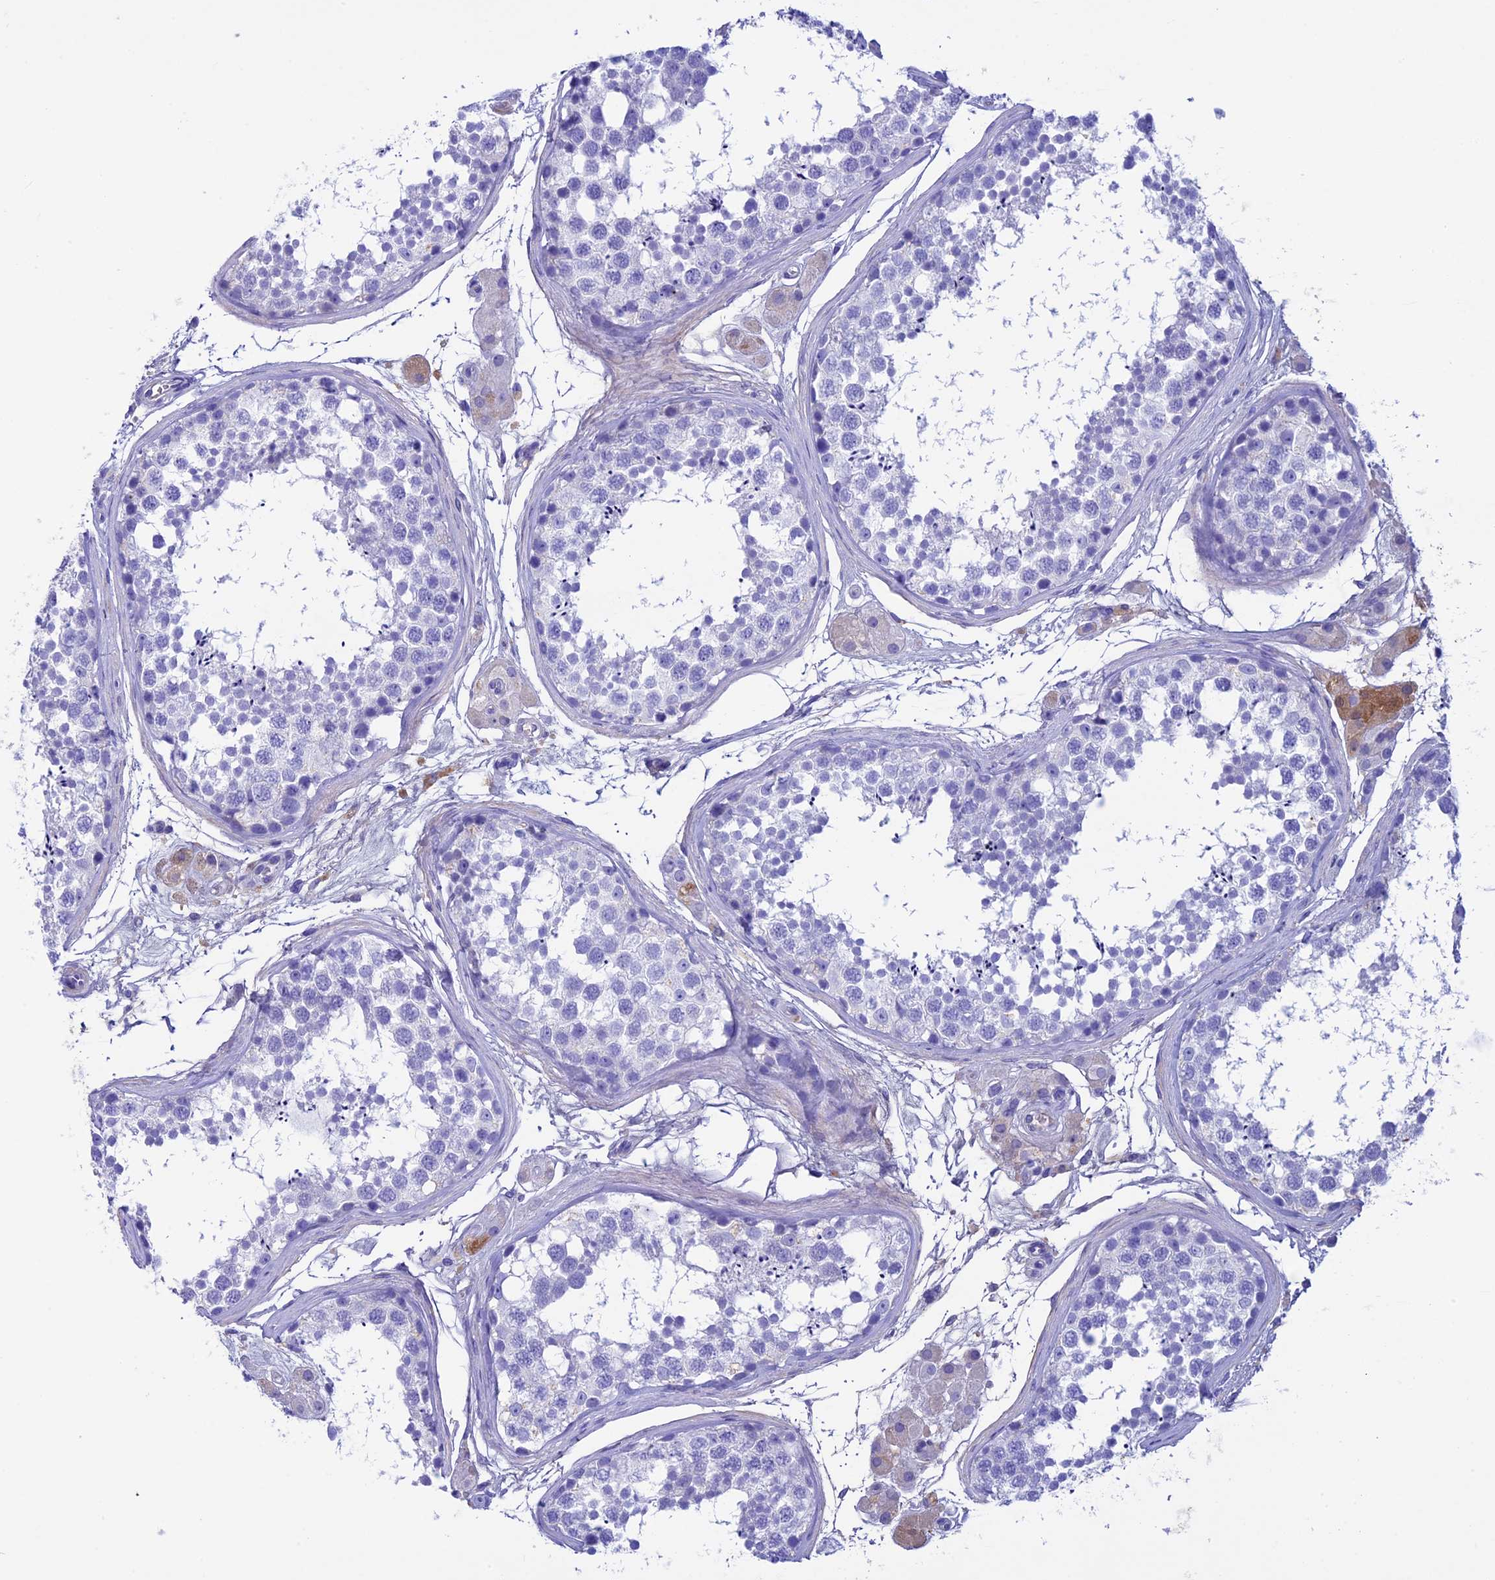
{"staining": {"intensity": "negative", "quantity": "none", "location": "none"}, "tissue": "testis", "cell_type": "Cells in seminiferous ducts", "image_type": "normal", "snomed": [{"axis": "morphology", "description": "Normal tissue, NOS"}, {"axis": "topography", "description": "Testis"}], "caption": "This is an immunohistochemistry histopathology image of normal testis. There is no positivity in cells in seminiferous ducts.", "gene": "IGSF6", "patient": {"sex": "male", "age": 56}}